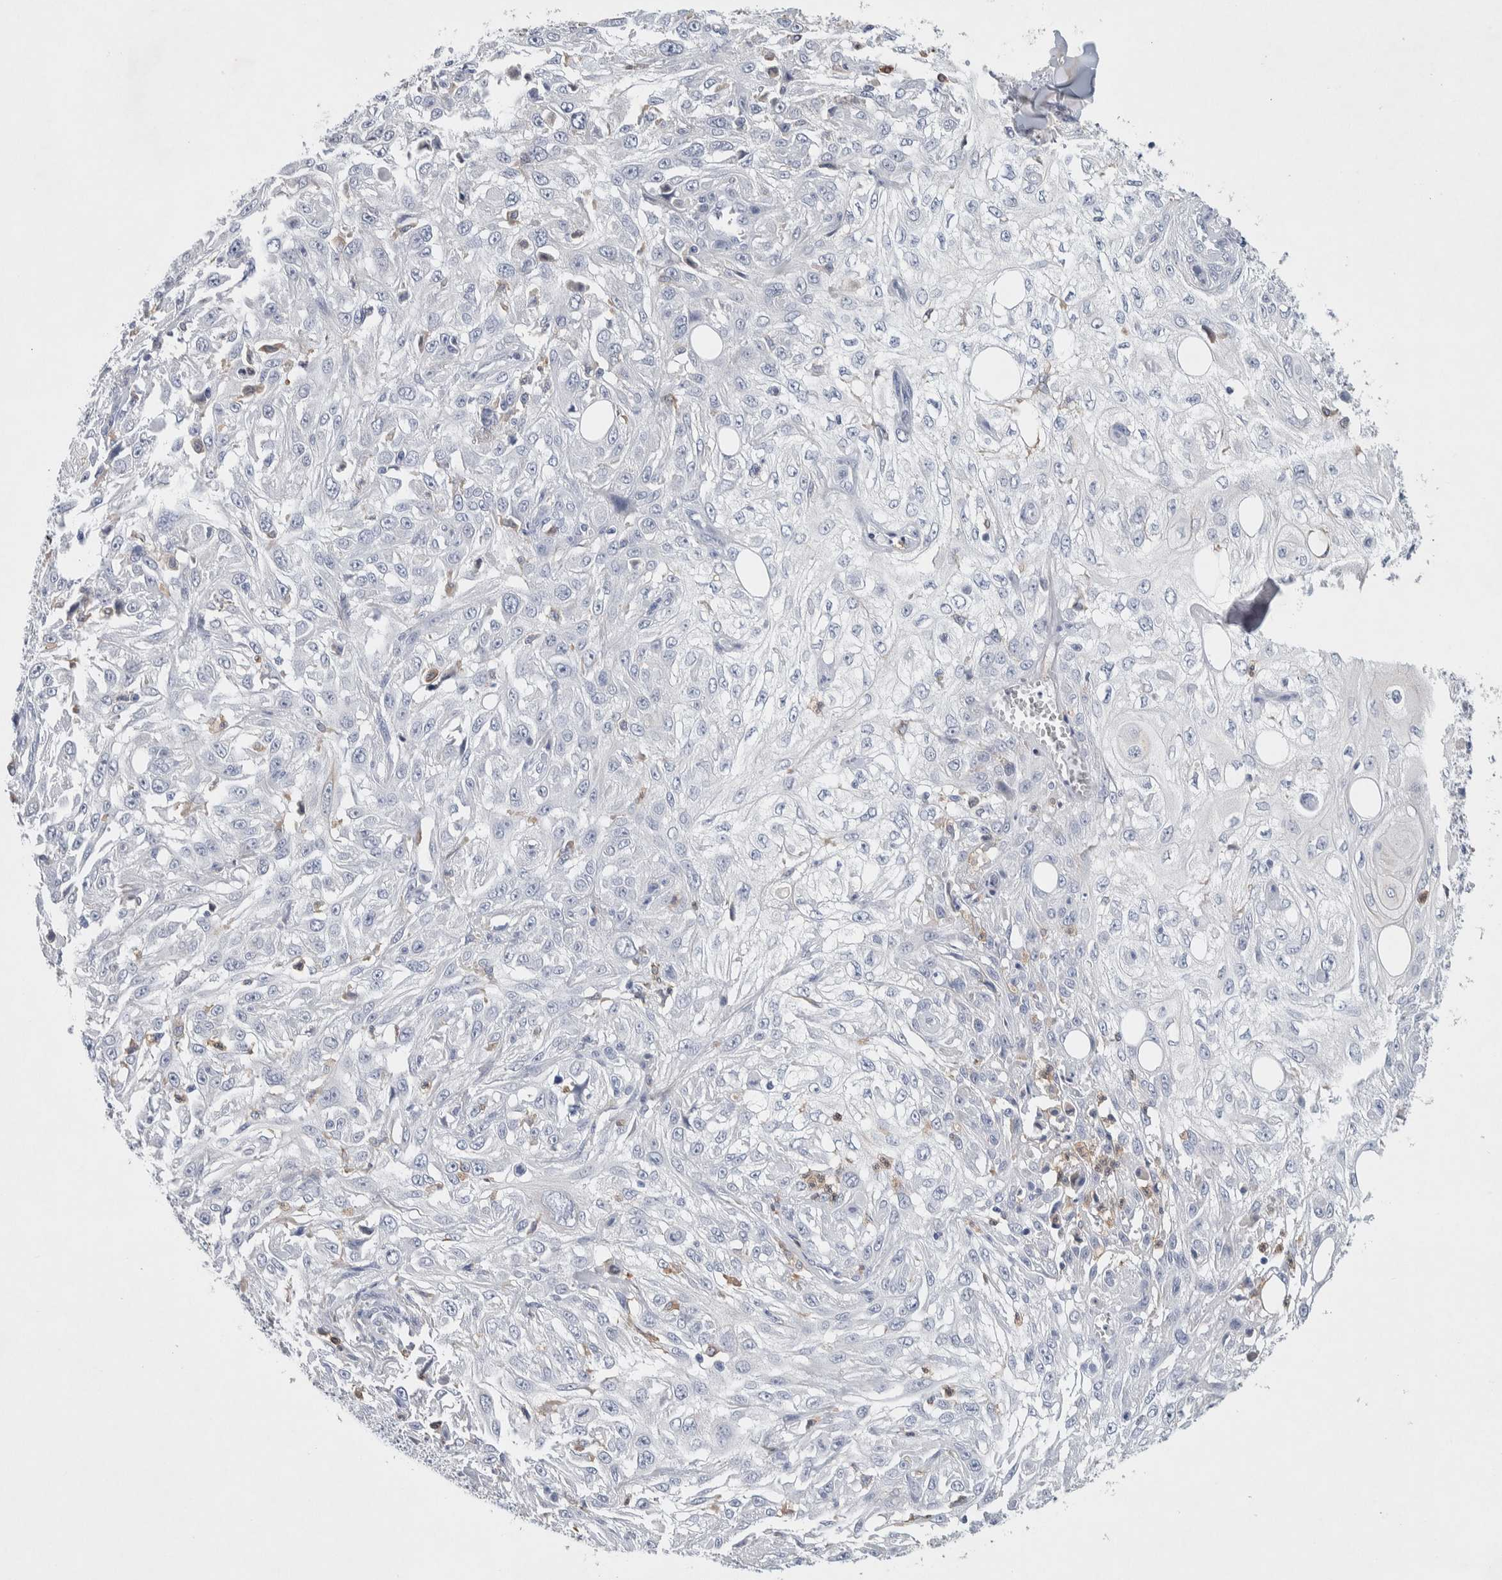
{"staining": {"intensity": "negative", "quantity": "none", "location": "none"}, "tissue": "skin cancer", "cell_type": "Tumor cells", "image_type": "cancer", "snomed": [{"axis": "morphology", "description": "Squamous cell carcinoma, NOS"}, {"axis": "topography", "description": "Skin"}], "caption": "The IHC histopathology image has no significant staining in tumor cells of skin cancer tissue.", "gene": "NCF2", "patient": {"sex": "male", "age": 75}}